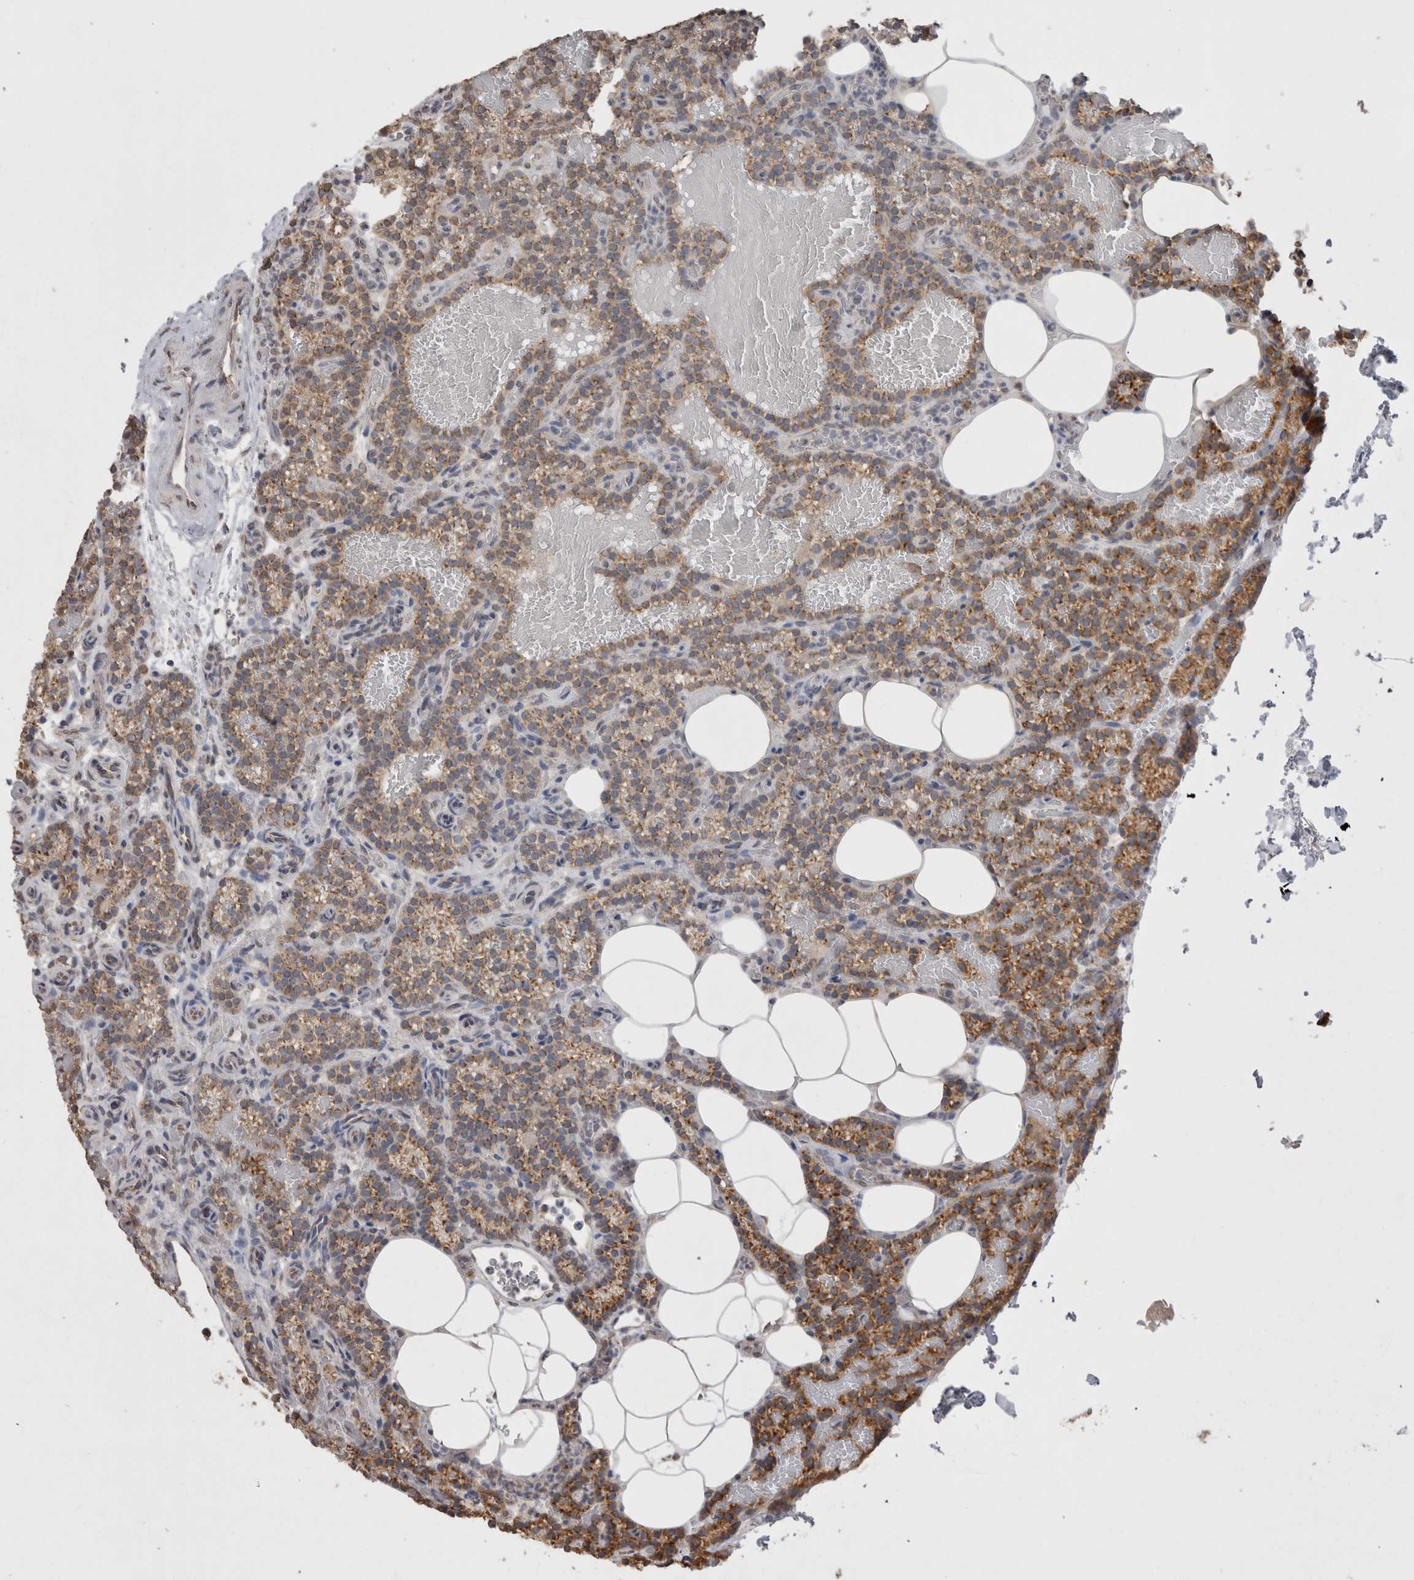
{"staining": {"intensity": "moderate", "quantity": "25%-75%", "location": "cytoplasmic/membranous"}, "tissue": "parathyroid gland", "cell_type": "Glandular cells", "image_type": "normal", "snomed": [{"axis": "morphology", "description": "Normal tissue, NOS"}, {"axis": "topography", "description": "Parathyroid gland"}], "caption": "IHC of benign parathyroid gland exhibits medium levels of moderate cytoplasmic/membranous staining in approximately 25%-75% of glandular cells.", "gene": "NOMO1", "patient": {"sex": "male", "age": 58}}